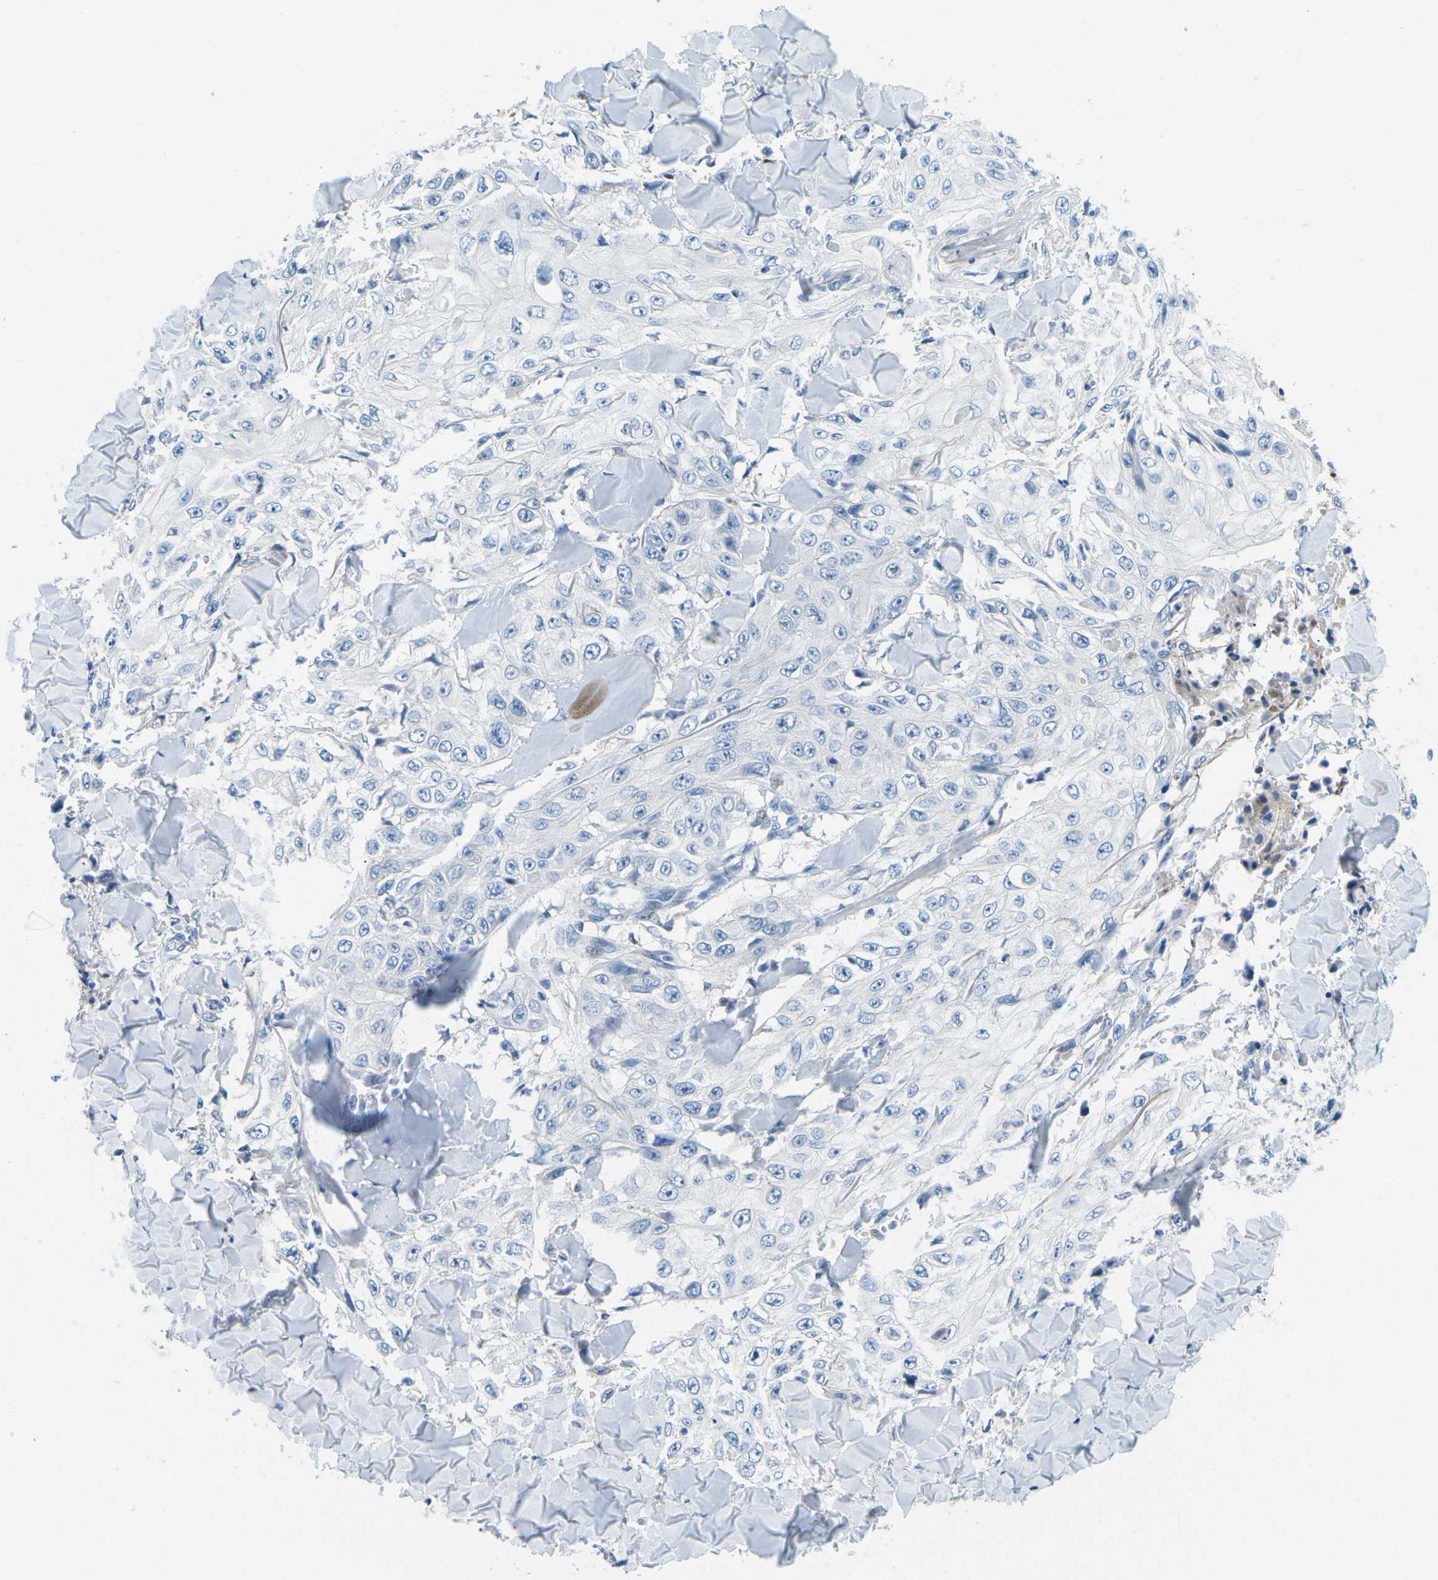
{"staining": {"intensity": "negative", "quantity": "none", "location": "none"}, "tissue": "skin cancer", "cell_type": "Tumor cells", "image_type": "cancer", "snomed": [{"axis": "morphology", "description": "Squamous cell carcinoma, NOS"}, {"axis": "topography", "description": "Skin"}], "caption": "Skin cancer stained for a protein using immunohistochemistry (IHC) demonstrates no positivity tumor cells.", "gene": "CFB", "patient": {"sex": "male", "age": 86}}